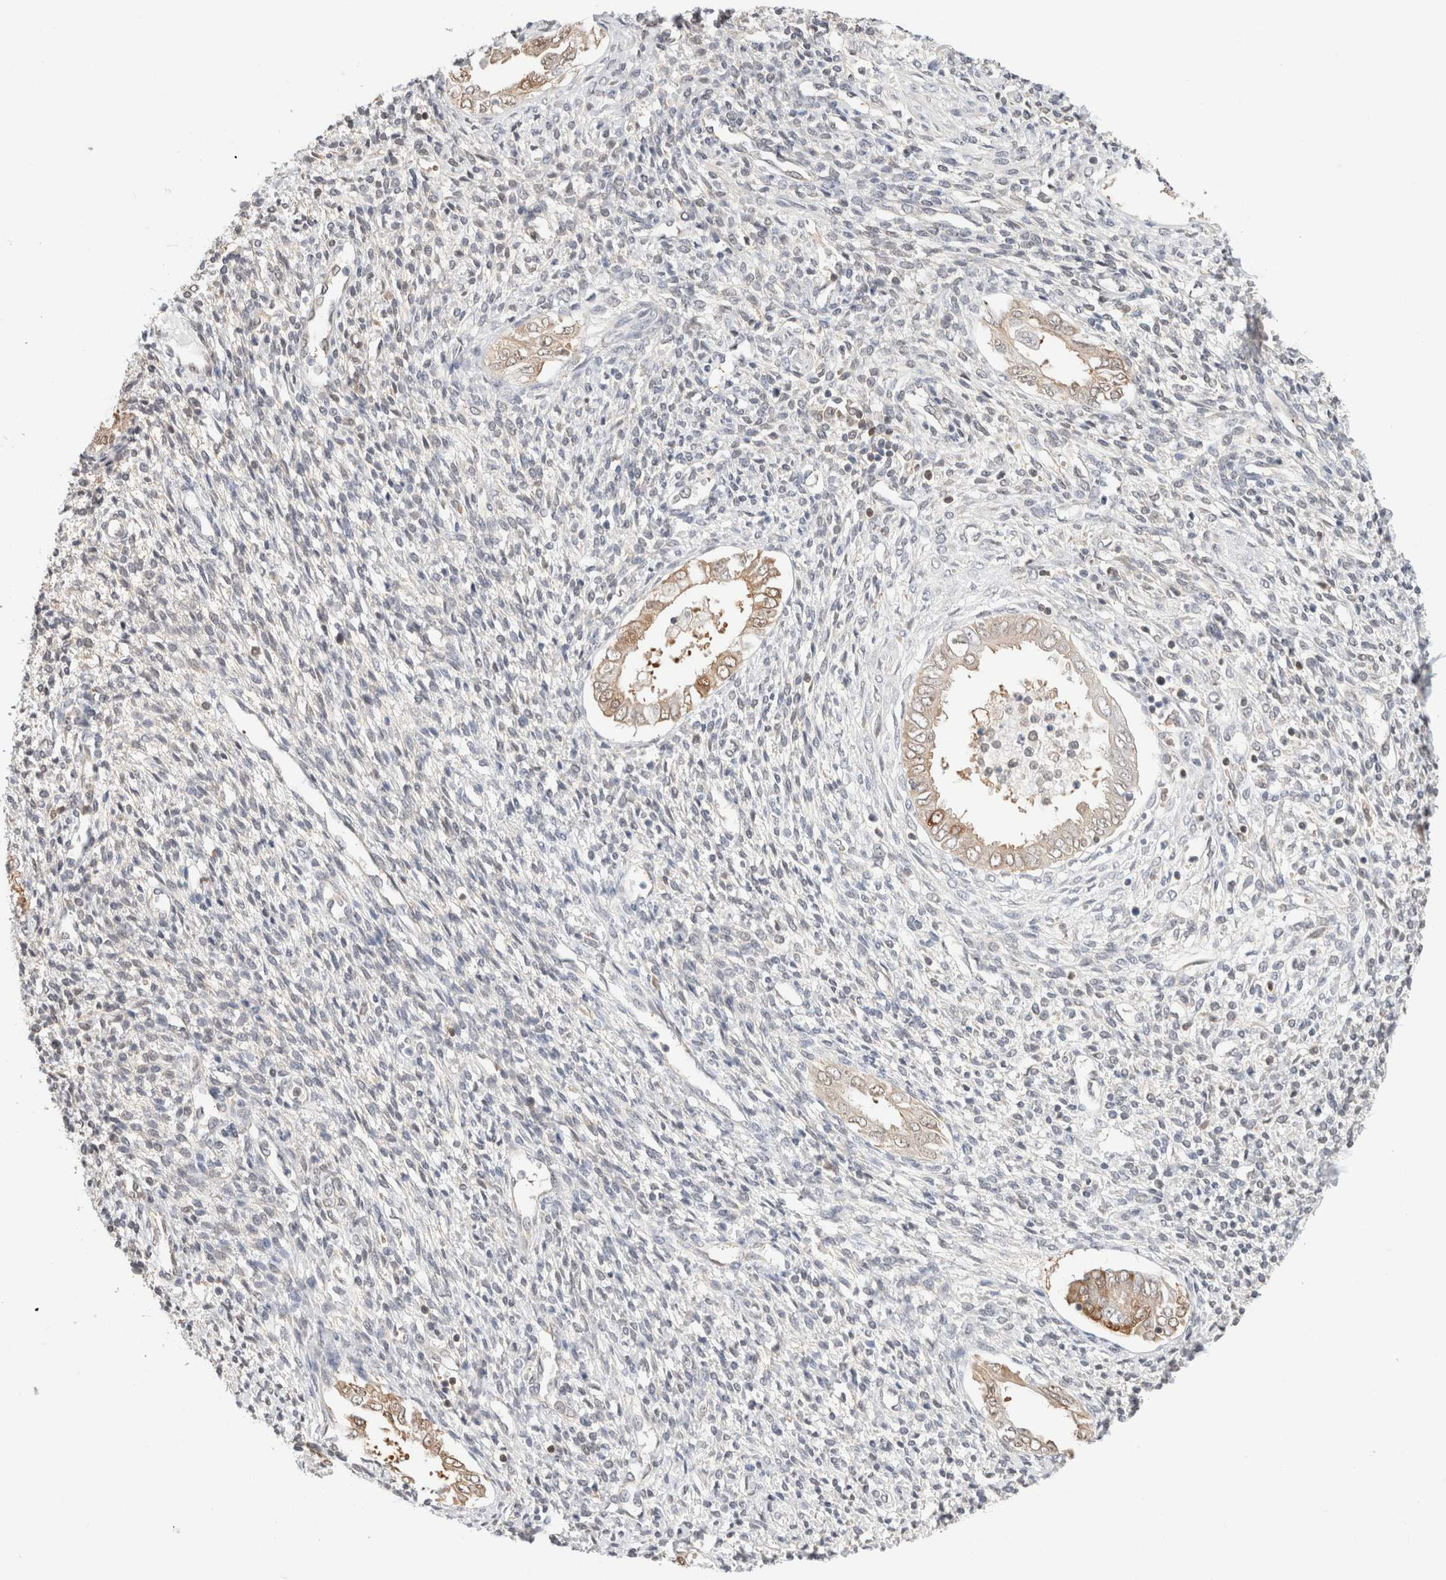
{"staining": {"intensity": "negative", "quantity": "none", "location": "none"}, "tissue": "endometrium", "cell_type": "Cells in endometrial stroma", "image_type": "normal", "snomed": [{"axis": "morphology", "description": "Normal tissue, NOS"}, {"axis": "topography", "description": "Endometrium"}], "caption": "There is no significant staining in cells in endometrial stroma of endometrium. (Stains: DAB (3,3'-diaminobenzidine) IHC with hematoxylin counter stain, Microscopy: brightfield microscopy at high magnification).", "gene": "C17orf97", "patient": {"sex": "female", "age": 66}}